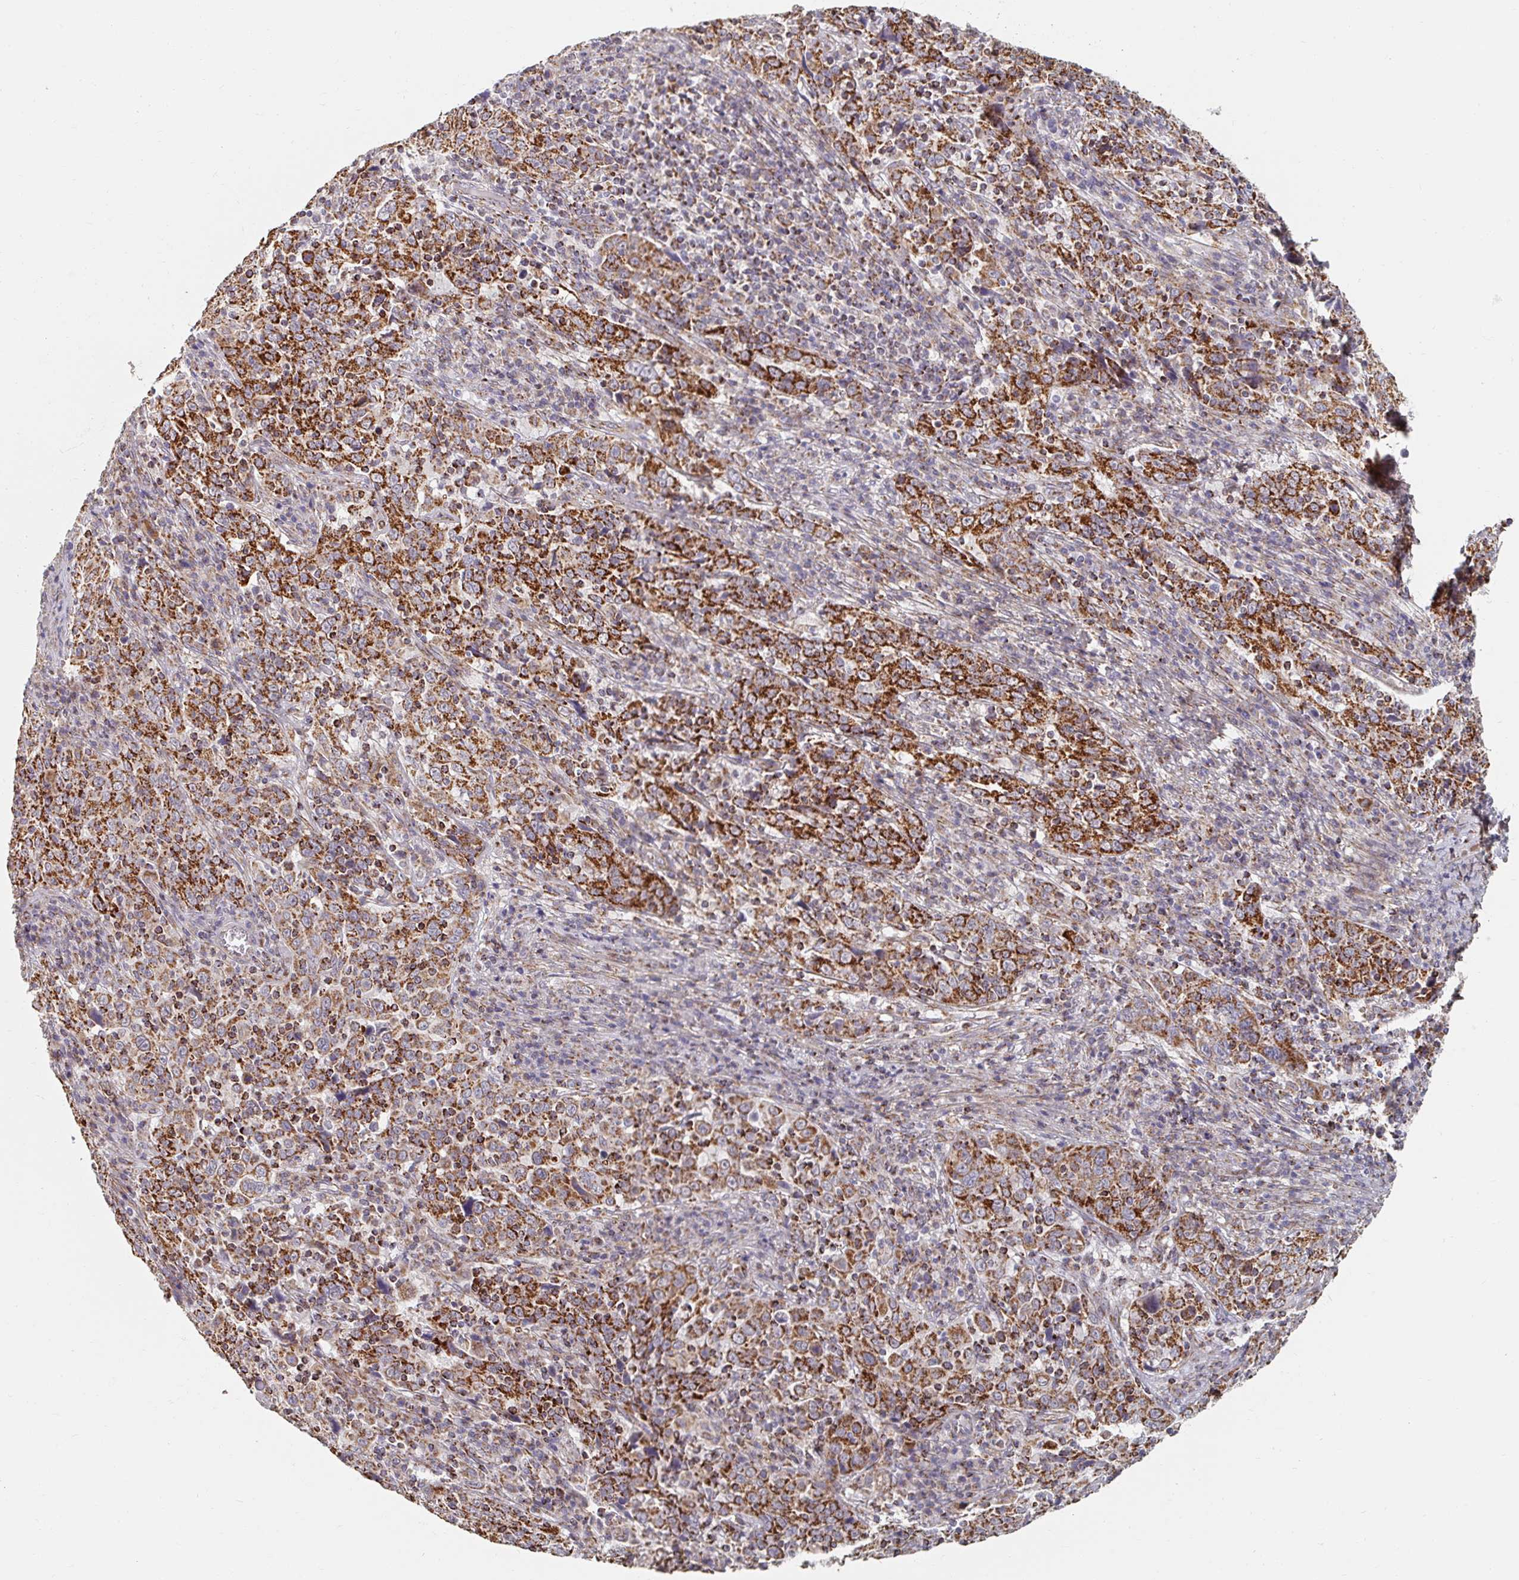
{"staining": {"intensity": "strong", "quantity": ">75%", "location": "cytoplasmic/membranous"}, "tissue": "cervical cancer", "cell_type": "Tumor cells", "image_type": "cancer", "snomed": [{"axis": "morphology", "description": "Squamous cell carcinoma, NOS"}, {"axis": "topography", "description": "Cervix"}], "caption": "Immunohistochemical staining of human cervical squamous cell carcinoma demonstrates high levels of strong cytoplasmic/membranous staining in approximately >75% of tumor cells.", "gene": "MAVS", "patient": {"sex": "female", "age": 46}}